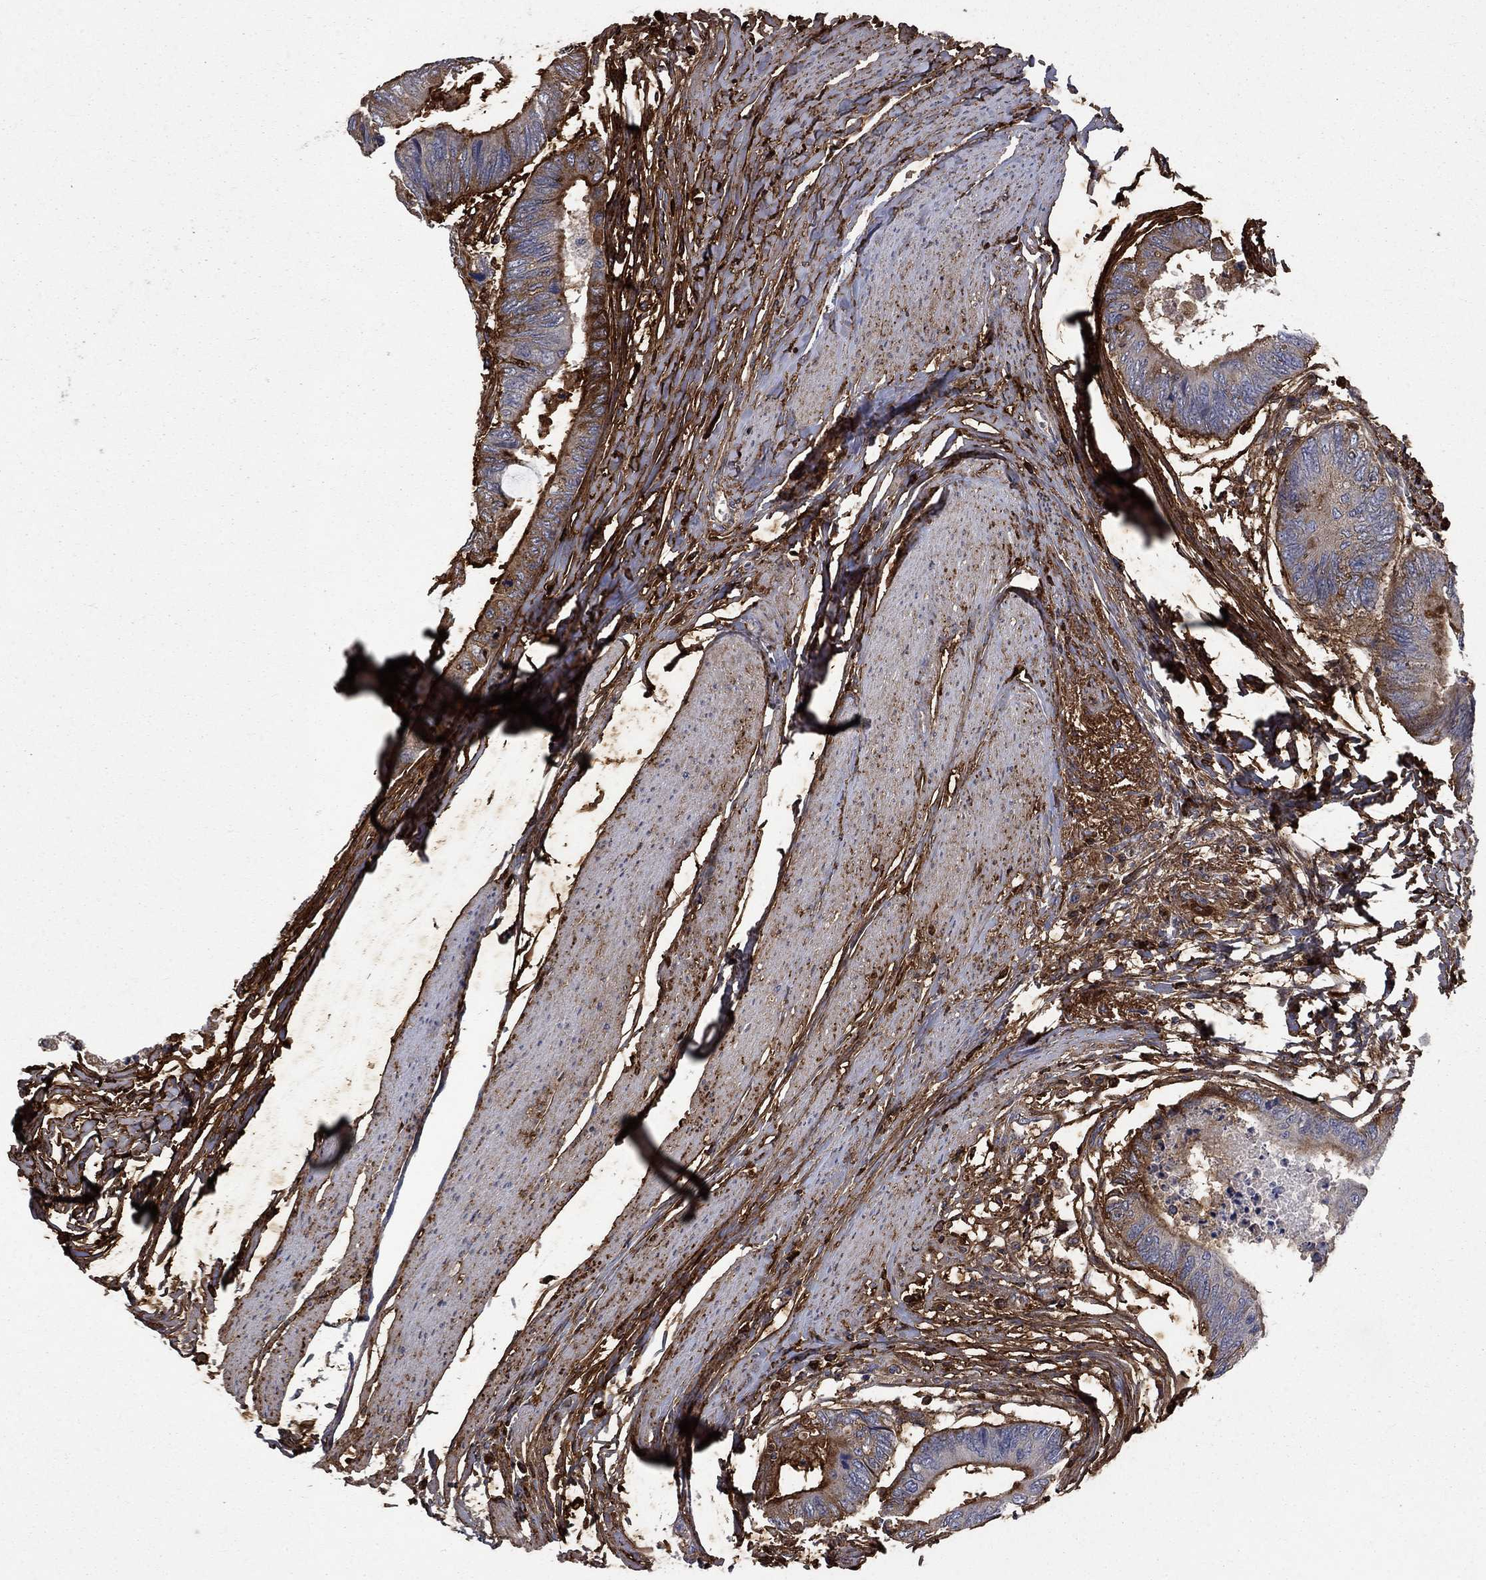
{"staining": {"intensity": "moderate", "quantity": "25%-75%", "location": "cytoplasmic/membranous"}, "tissue": "colorectal cancer", "cell_type": "Tumor cells", "image_type": "cancer", "snomed": [{"axis": "morphology", "description": "Normal tissue, NOS"}, {"axis": "morphology", "description": "Adenocarcinoma, NOS"}, {"axis": "topography", "description": "Rectum"}, {"axis": "topography", "description": "Peripheral nerve tissue"}], "caption": "A medium amount of moderate cytoplasmic/membranous staining is present in approximately 25%-75% of tumor cells in colorectal adenocarcinoma tissue. The staining was performed using DAB (3,3'-diaminobenzidine), with brown indicating positive protein expression. Nuclei are stained blue with hematoxylin.", "gene": "VCAN", "patient": {"sex": "male", "age": 92}}